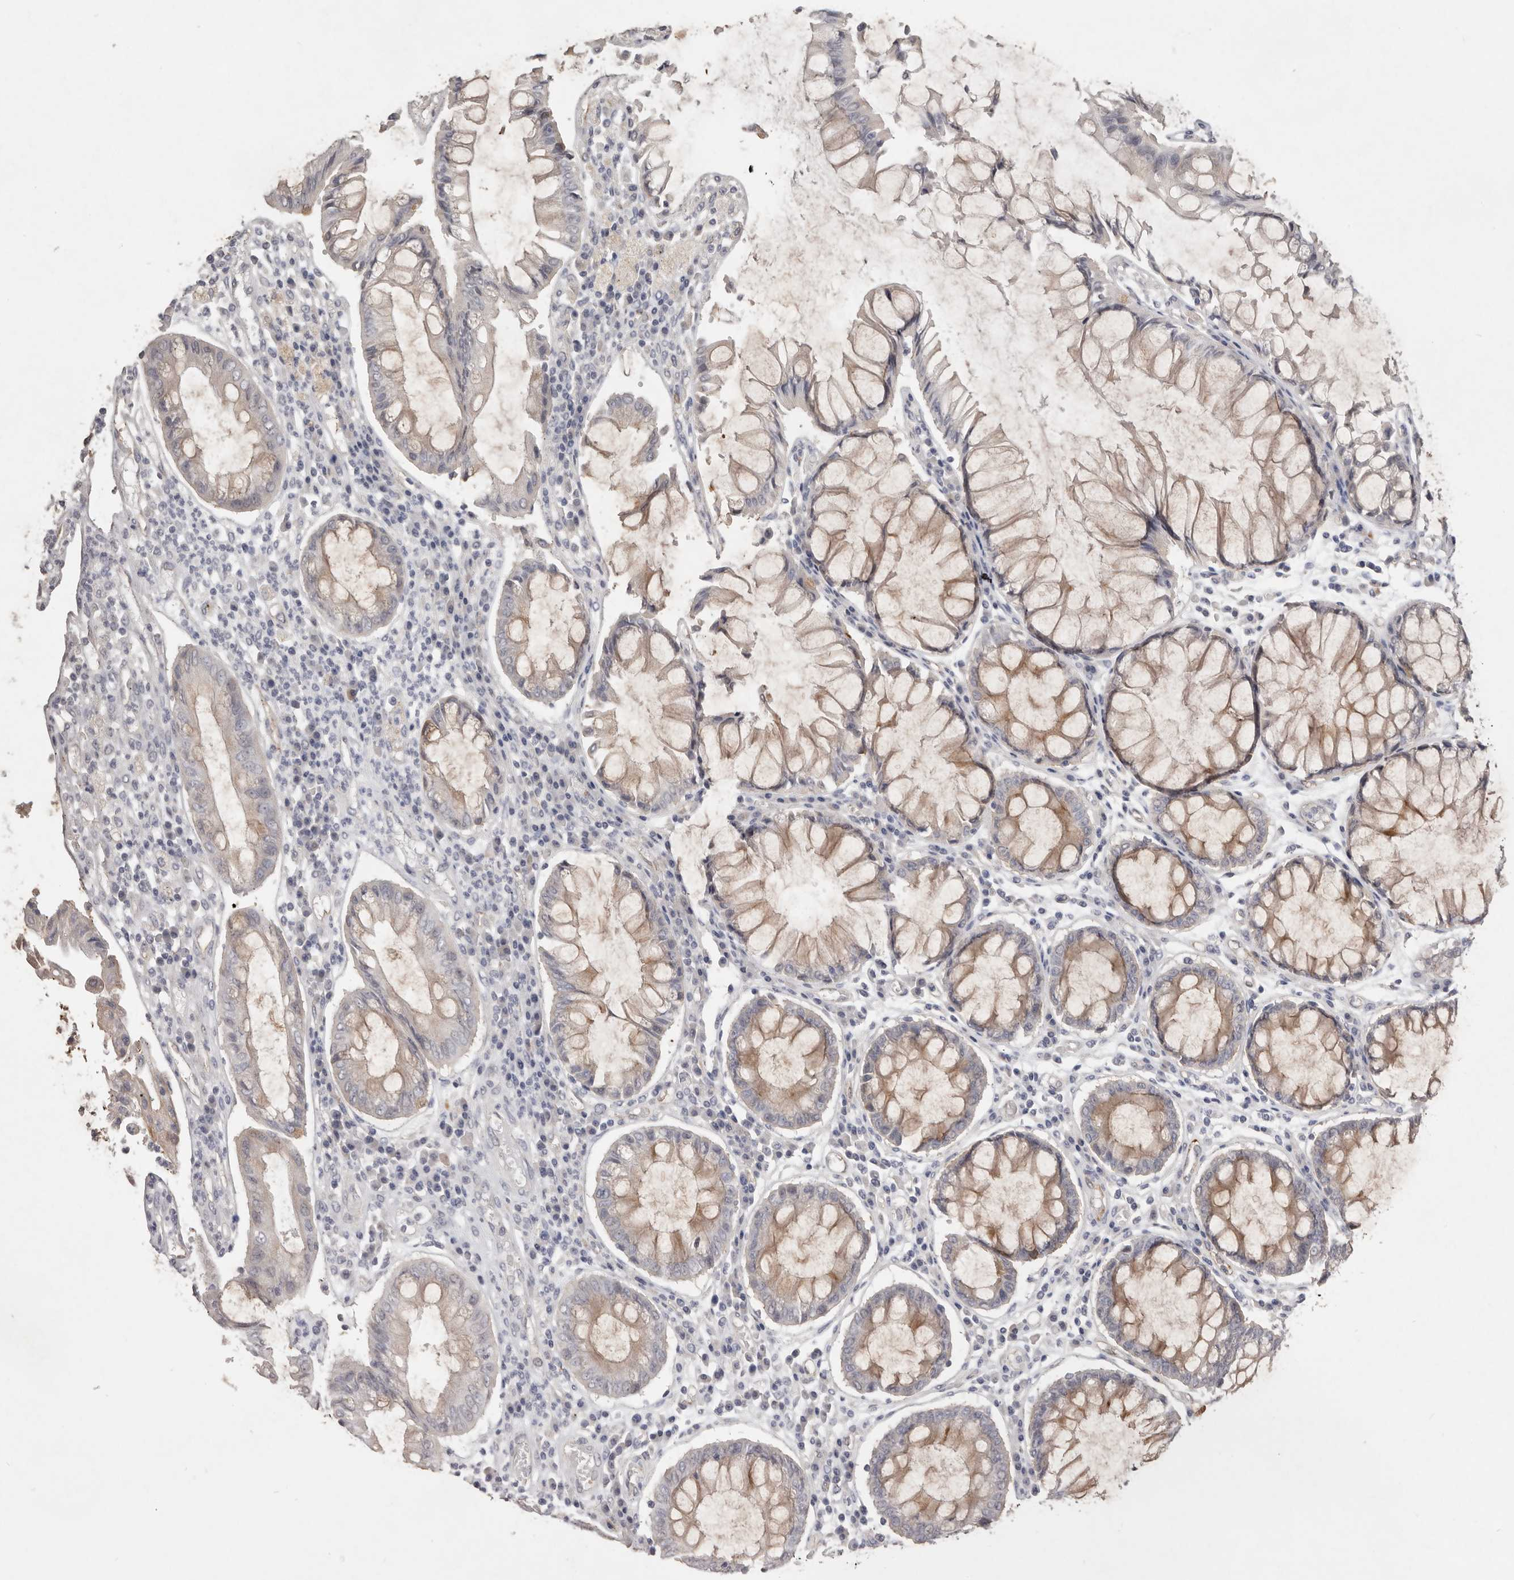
{"staining": {"intensity": "weak", "quantity": ">75%", "location": "cytoplasmic/membranous"}, "tissue": "colorectal cancer", "cell_type": "Tumor cells", "image_type": "cancer", "snomed": [{"axis": "morphology", "description": "Adenocarcinoma, NOS"}, {"axis": "topography", "description": "Rectum"}], "caption": "Brown immunohistochemical staining in human colorectal cancer (adenocarcinoma) demonstrates weak cytoplasmic/membranous expression in about >75% of tumor cells. (DAB (3,3'-diaminobenzidine) IHC with brightfield microscopy, high magnification).", "gene": "ZYG11B", "patient": {"sex": "male", "age": 84}}